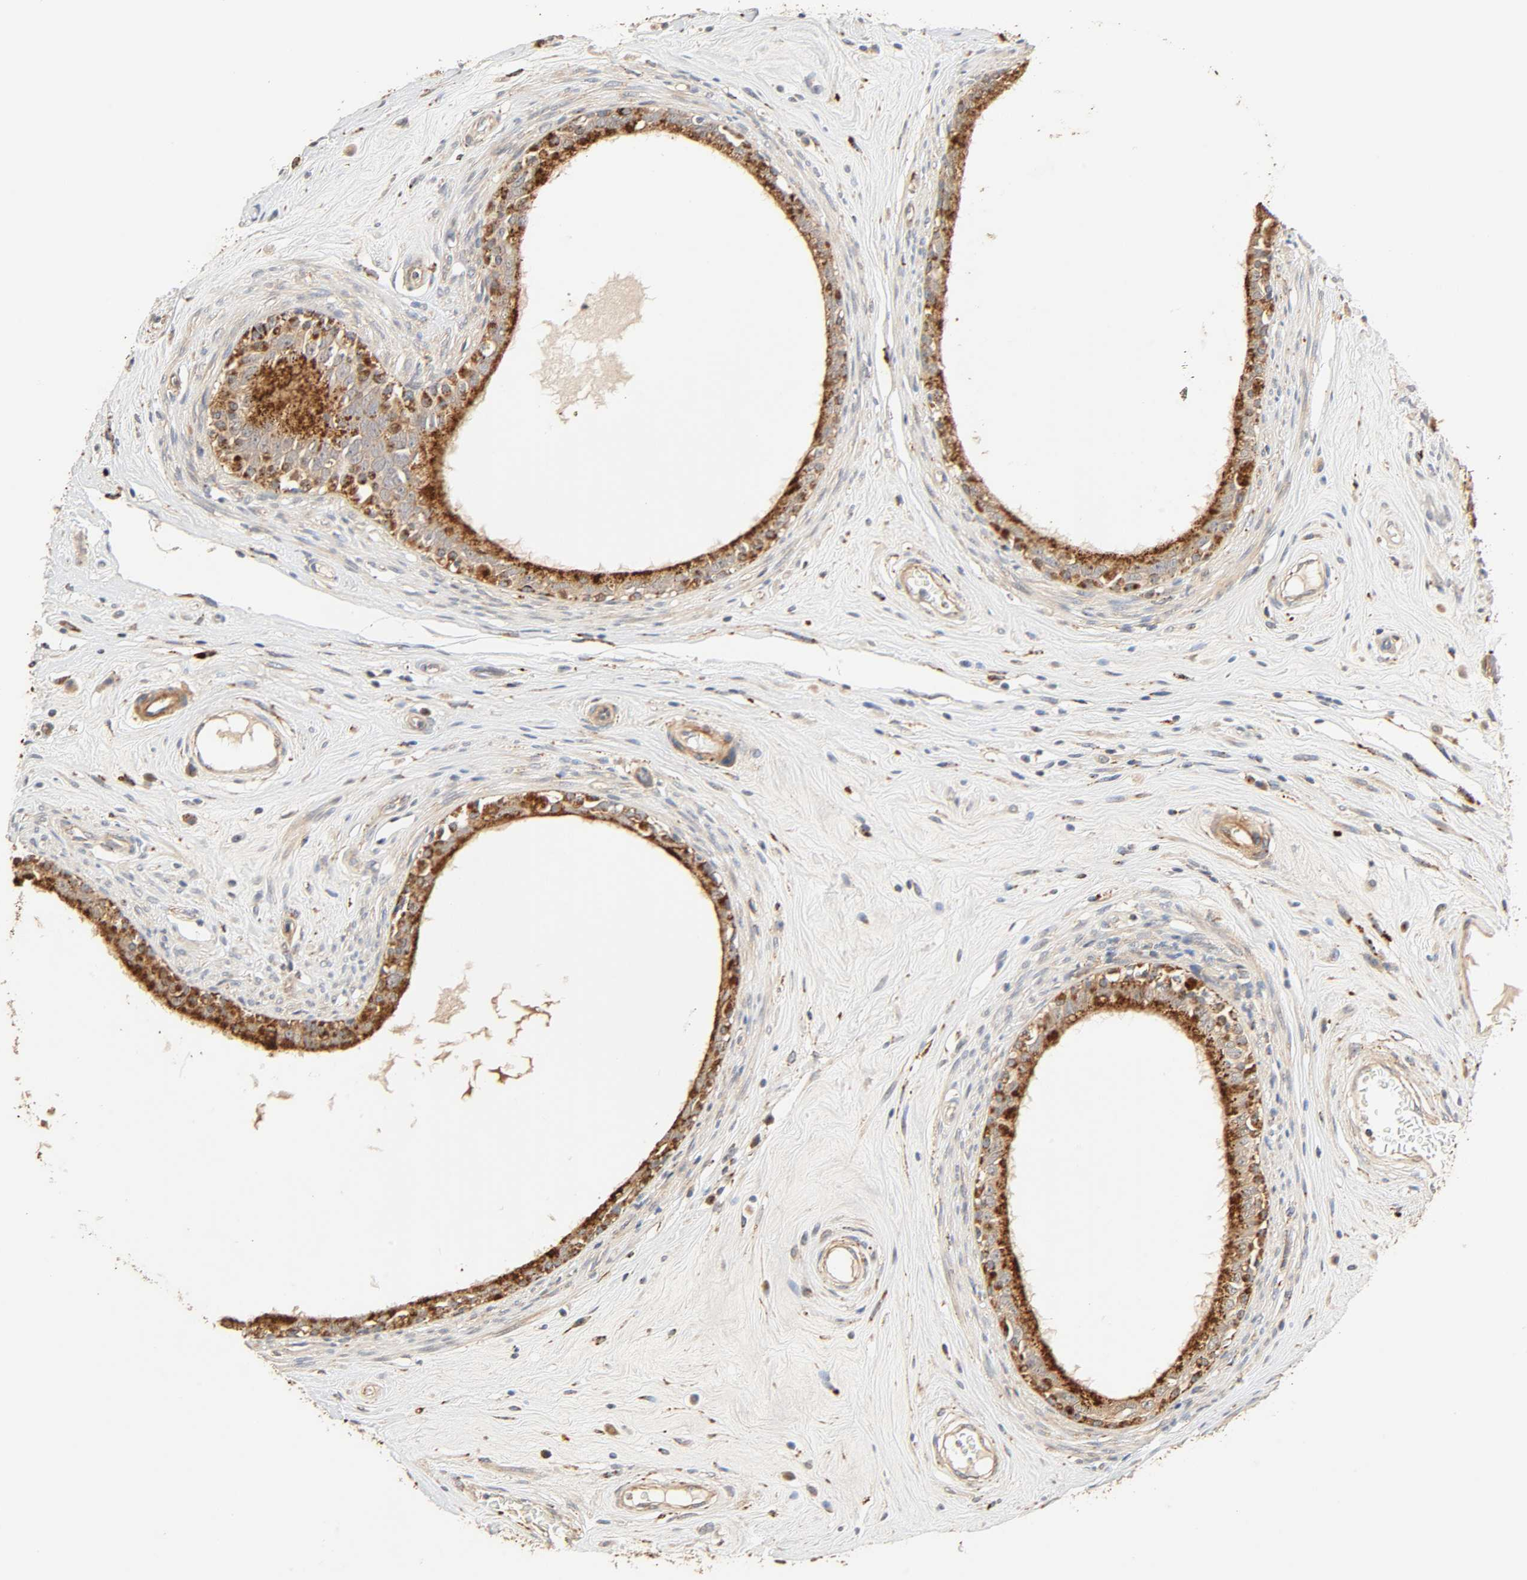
{"staining": {"intensity": "strong", "quantity": ">75%", "location": "cytoplasmic/membranous"}, "tissue": "epididymis", "cell_type": "Glandular cells", "image_type": "normal", "snomed": [{"axis": "morphology", "description": "Normal tissue, NOS"}, {"axis": "morphology", "description": "Inflammation, NOS"}, {"axis": "topography", "description": "Epididymis"}], "caption": "The micrograph demonstrates staining of unremarkable epididymis, revealing strong cytoplasmic/membranous protein positivity (brown color) within glandular cells.", "gene": "MAPK6", "patient": {"sex": "male", "age": 84}}